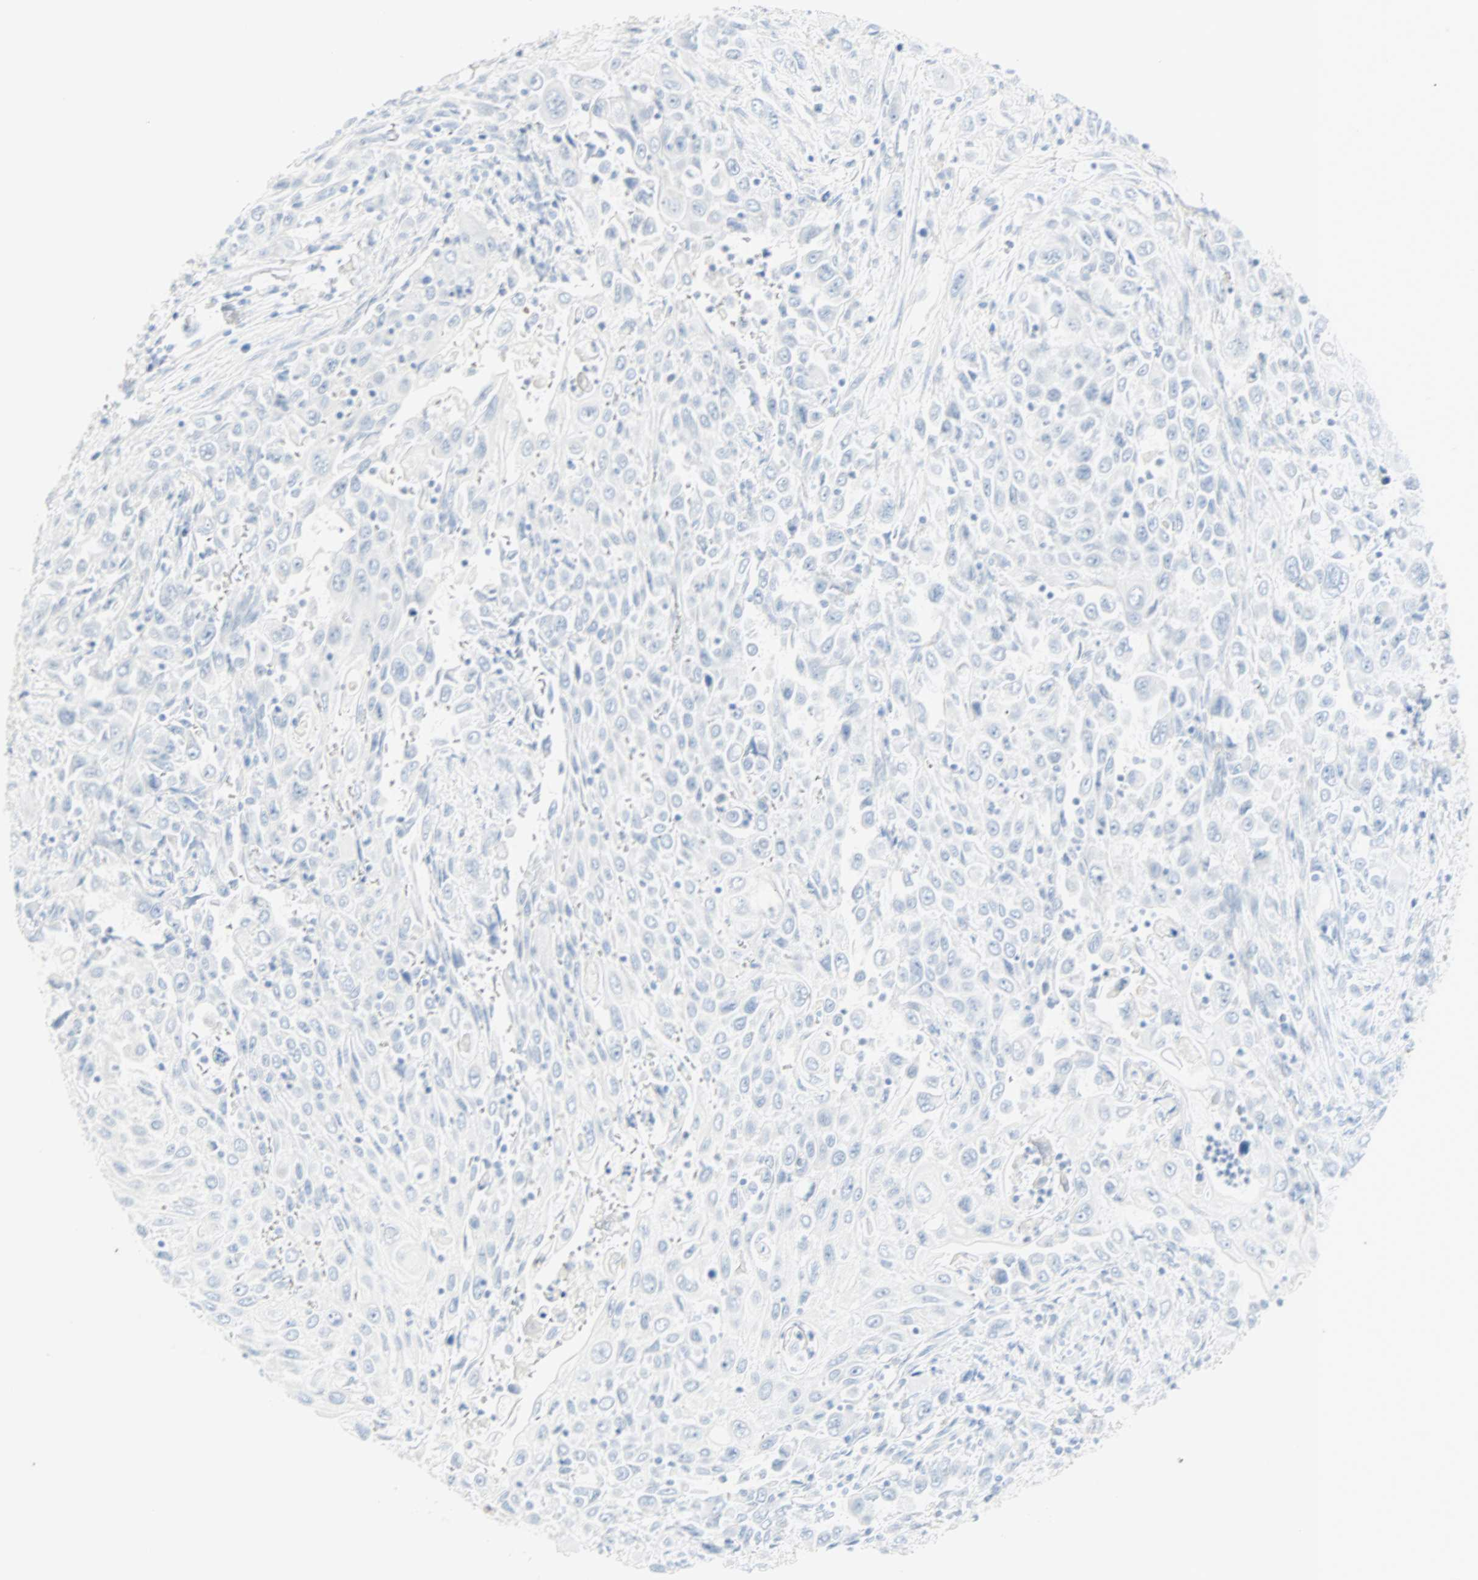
{"staining": {"intensity": "negative", "quantity": "none", "location": "none"}, "tissue": "pancreatic cancer", "cell_type": "Tumor cells", "image_type": "cancer", "snomed": [{"axis": "morphology", "description": "Adenocarcinoma, NOS"}, {"axis": "topography", "description": "Pancreas"}], "caption": "Tumor cells show no significant protein staining in pancreatic cancer (adenocarcinoma).", "gene": "SELENBP1", "patient": {"sex": "male", "age": 70}}